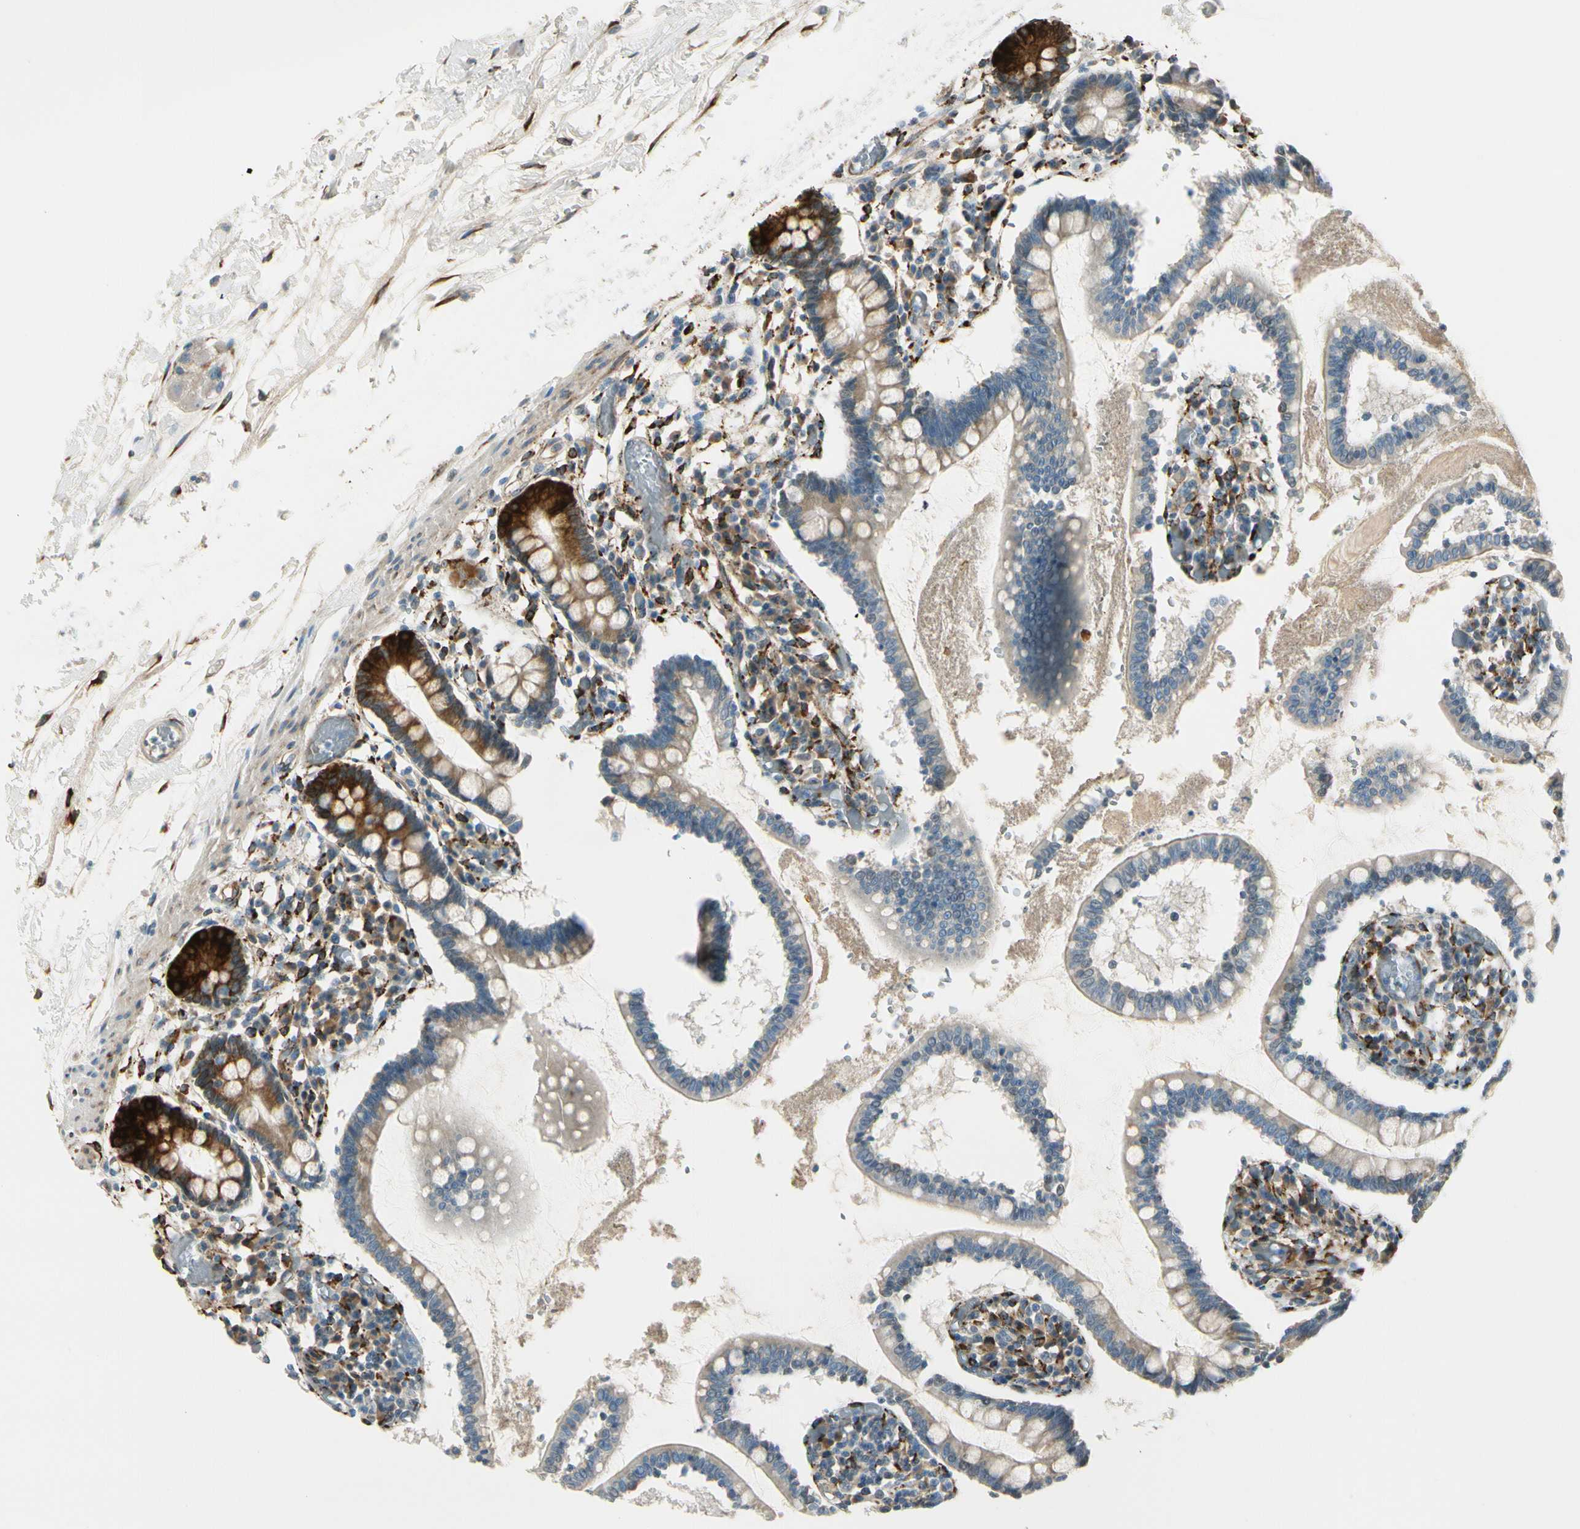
{"staining": {"intensity": "strong", "quantity": ">75%", "location": "cytoplasmic/membranous"}, "tissue": "small intestine", "cell_type": "Glandular cells", "image_type": "normal", "snomed": [{"axis": "morphology", "description": "Normal tissue, NOS"}, {"axis": "topography", "description": "Small intestine"}], "caption": "Immunohistochemistry image of unremarkable human small intestine stained for a protein (brown), which reveals high levels of strong cytoplasmic/membranous staining in about >75% of glandular cells.", "gene": "FKBP7", "patient": {"sex": "female", "age": 61}}